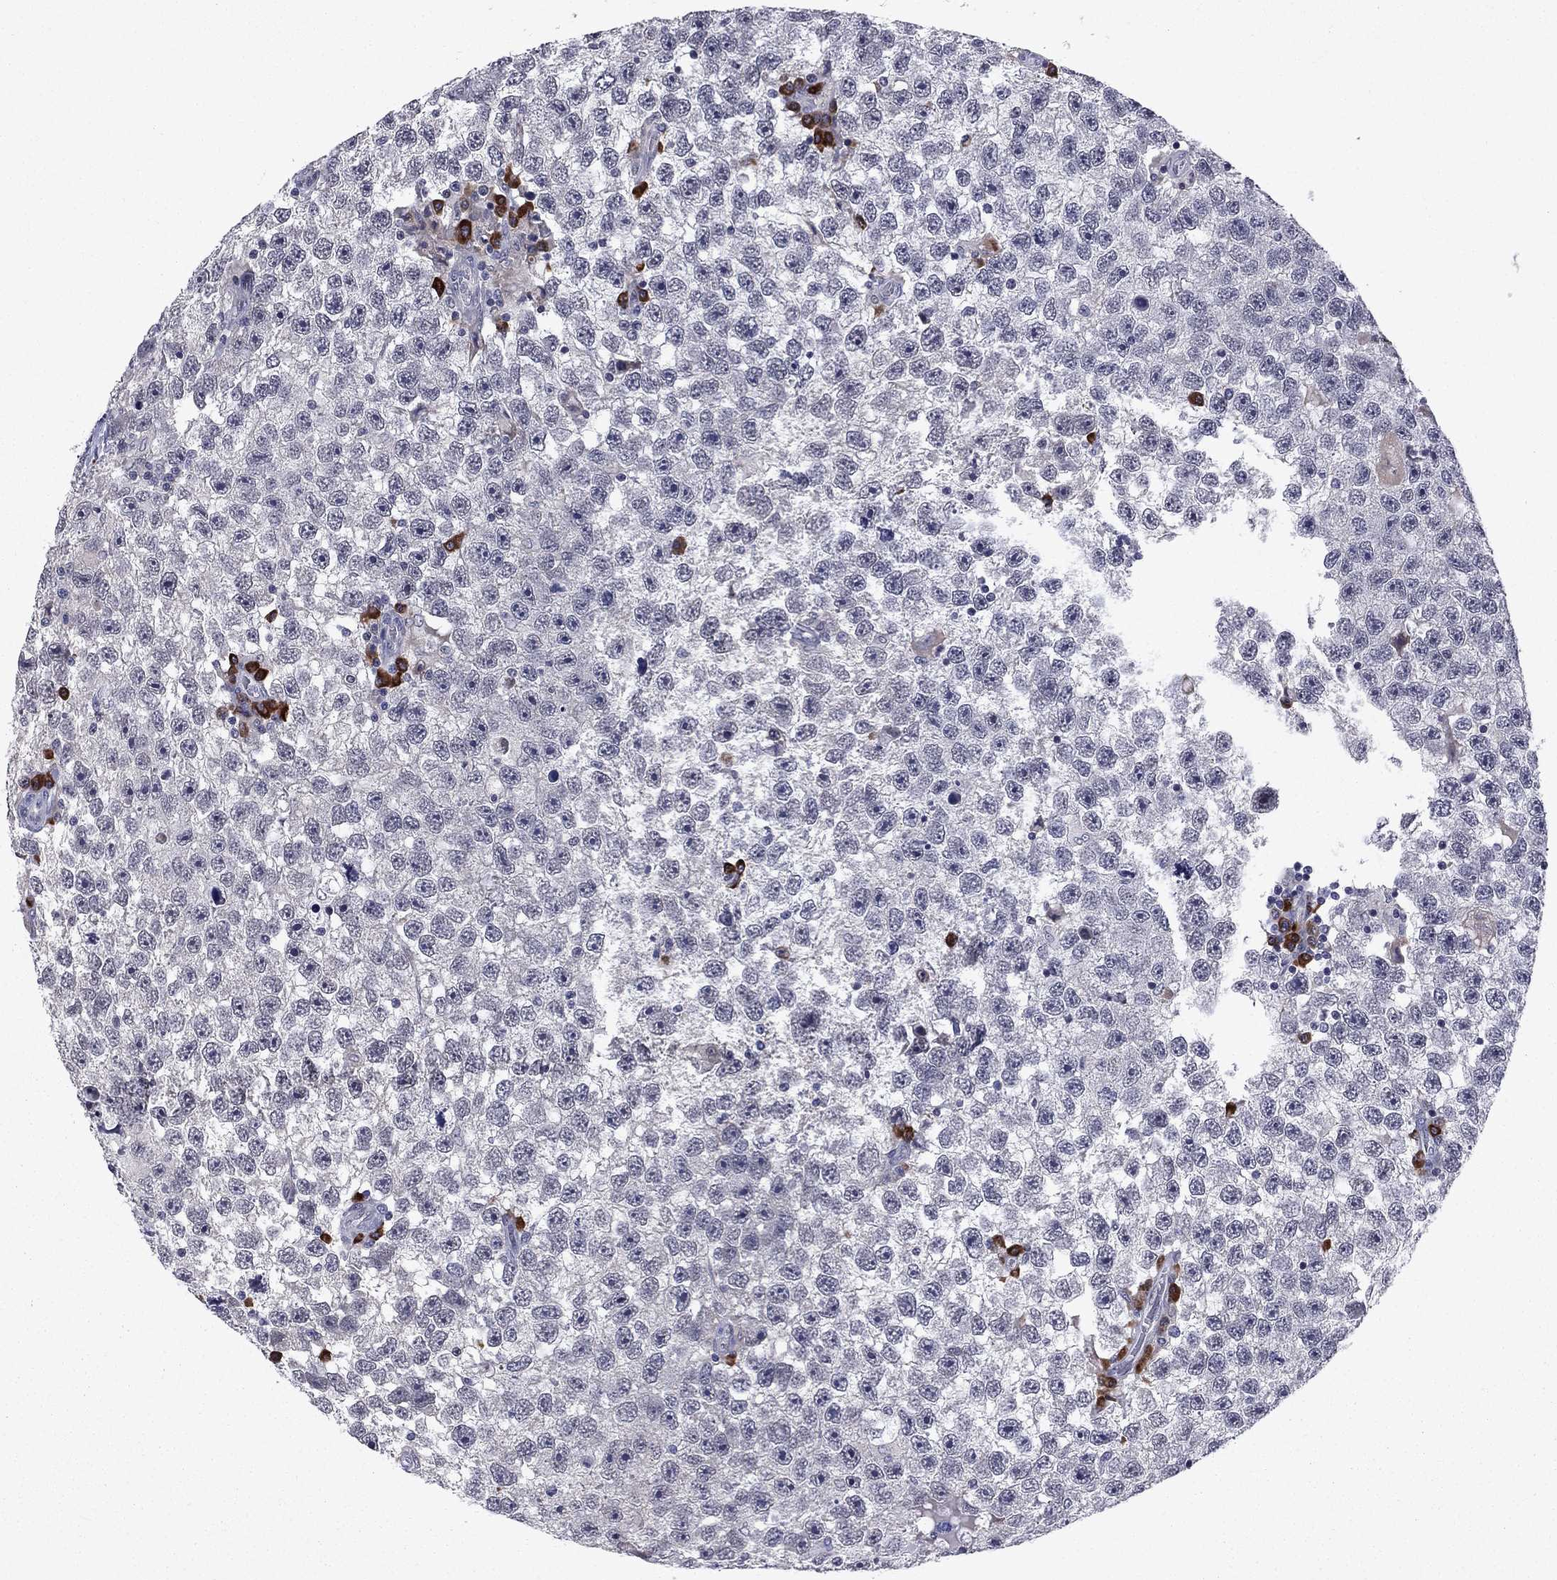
{"staining": {"intensity": "negative", "quantity": "none", "location": "none"}, "tissue": "testis cancer", "cell_type": "Tumor cells", "image_type": "cancer", "snomed": [{"axis": "morphology", "description": "Seminoma, NOS"}, {"axis": "topography", "description": "Testis"}], "caption": "Protein analysis of seminoma (testis) demonstrates no significant staining in tumor cells. Brightfield microscopy of immunohistochemistry (IHC) stained with DAB (3,3'-diaminobenzidine) (brown) and hematoxylin (blue), captured at high magnification.", "gene": "ECM1", "patient": {"sex": "male", "age": 26}}